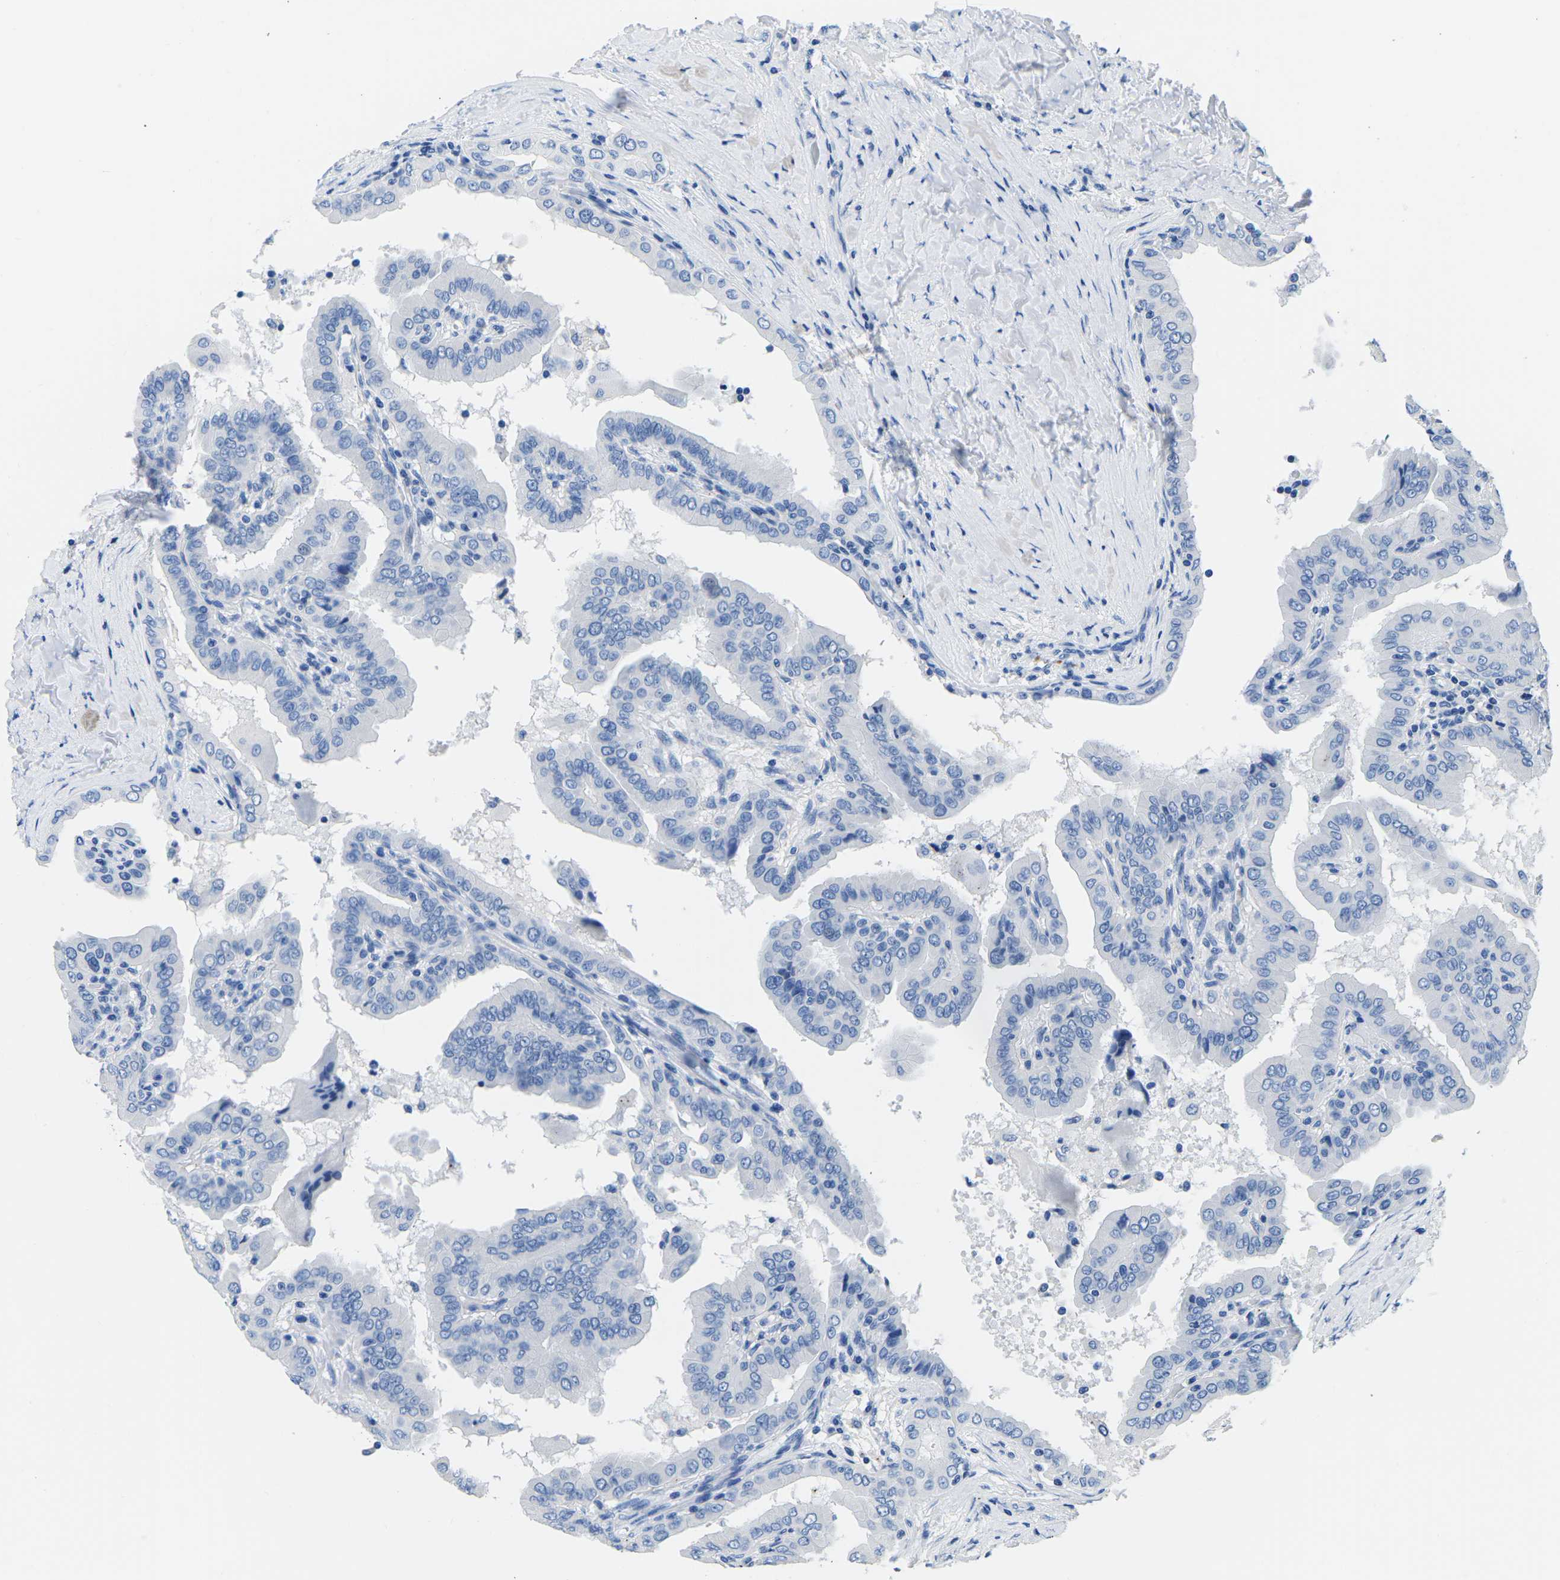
{"staining": {"intensity": "negative", "quantity": "none", "location": "none"}, "tissue": "thyroid cancer", "cell_type": "Tumor cells", "image_type": "cancer", "snomed": [{"axis": "morphology", "description": "Papillary adenocarcinoma, NOS"}, {"axis": "topography", "description": "Thyroid gland"}], "caption": "High magnification brightfield microscopy of thyroid cancer (papillary adenocarcinoma) stained with DAB (3,3'-diaminobenzidine) (brown) and counterstained with hematoxylin (blue): tumor cells show no significant positivity.", "gene": "CYP1A2", "patient": {"sex": "male", "age": 33}}